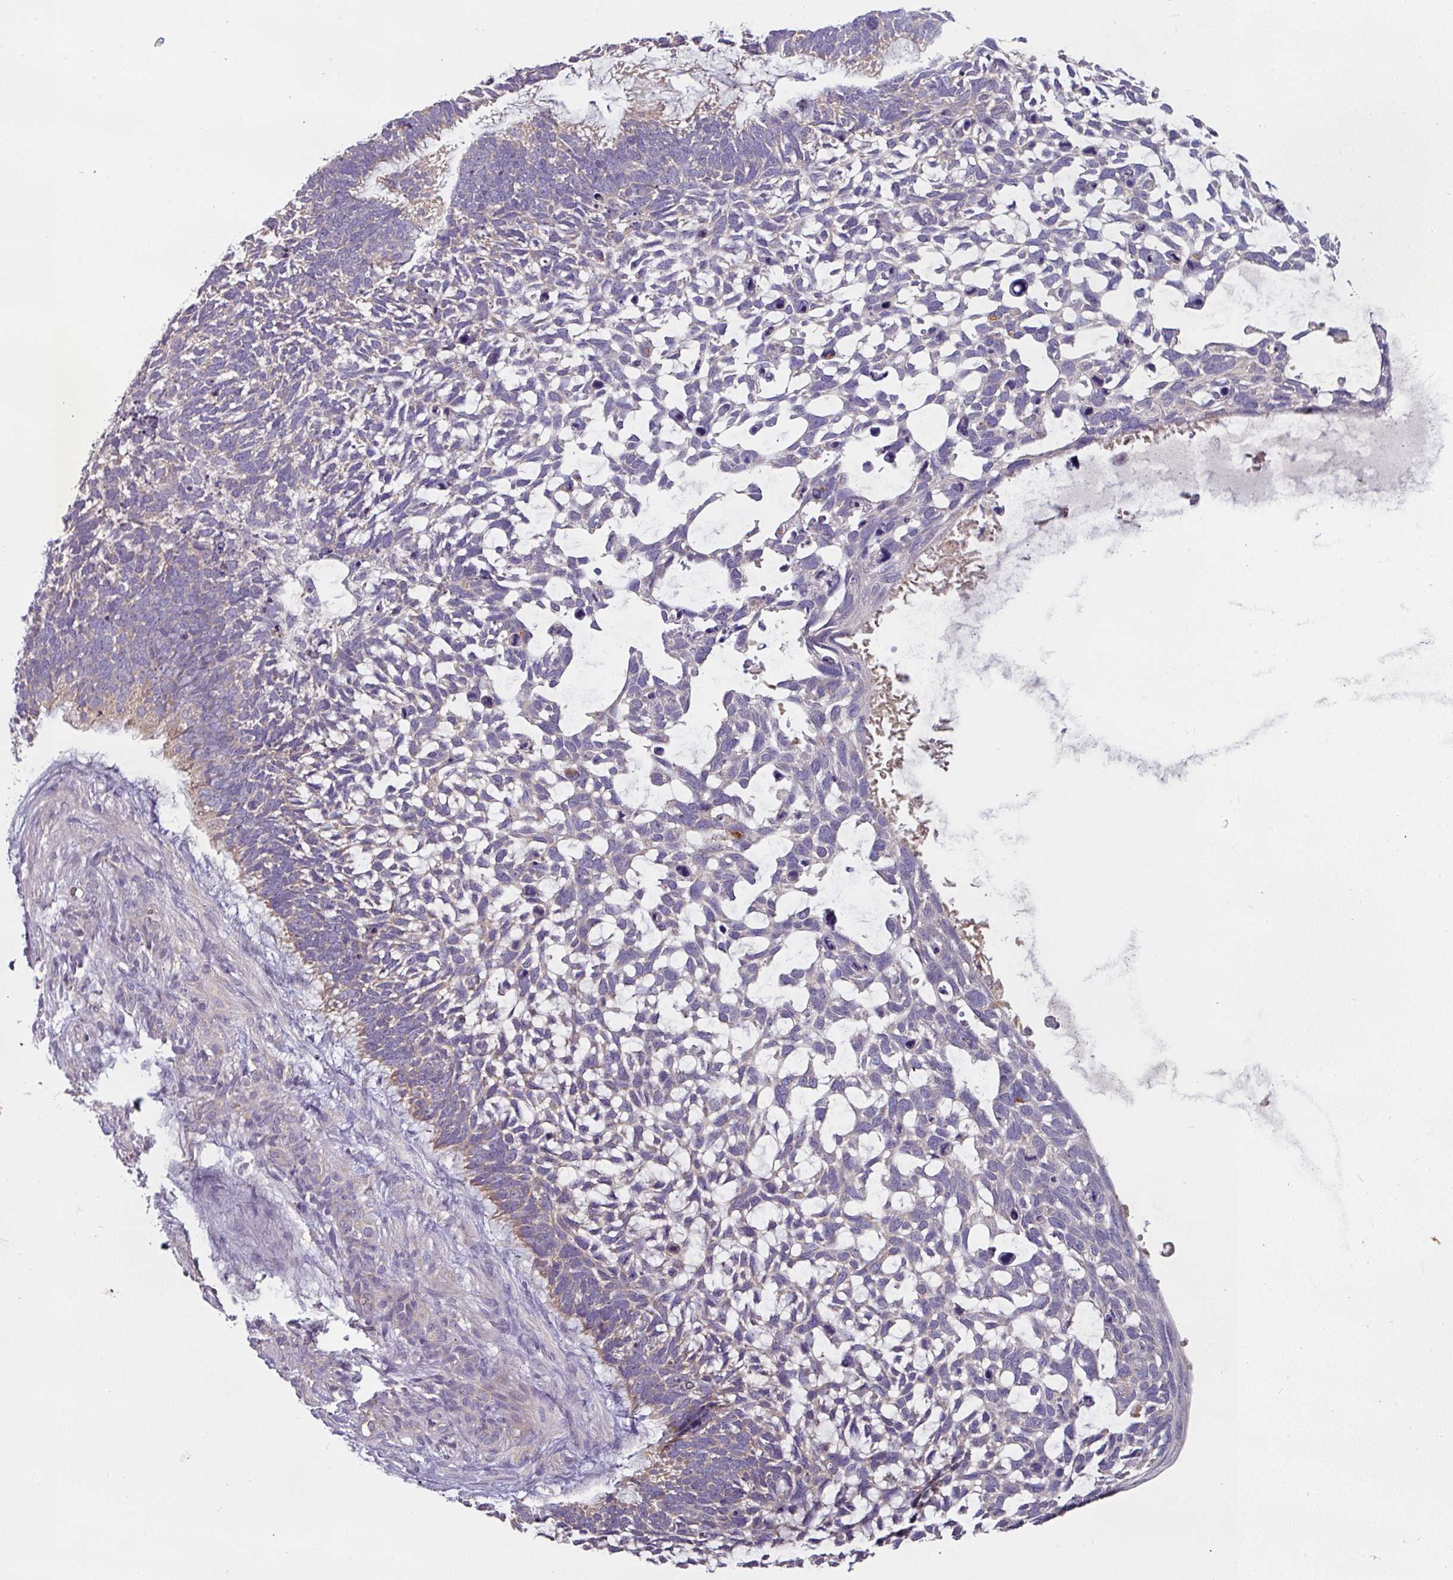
{"staining": {"intensity": "strong", "quantity": "<25%", "location": "cytoplasmic/membranous"}, "tissue": "skin cancer", "cell_type": "Tumor cells", "image_type": "cancer", "snomed": [{"axis": "morphology", "description": "Basal cell carcinoma"}, {"axis": "topography", "description": "Skin"}], "caption": "Immunohistochemistry (IHC) (DAB (3,3'-diaminobenzidine)) staining of skin cancer (basal cell carcinoma) demonstrates strong cytoplasmic/membranous protein staining in about <25% of tumor cells.", "gene": "CD3G", "patient": {"sex": "male", "age": 88}}